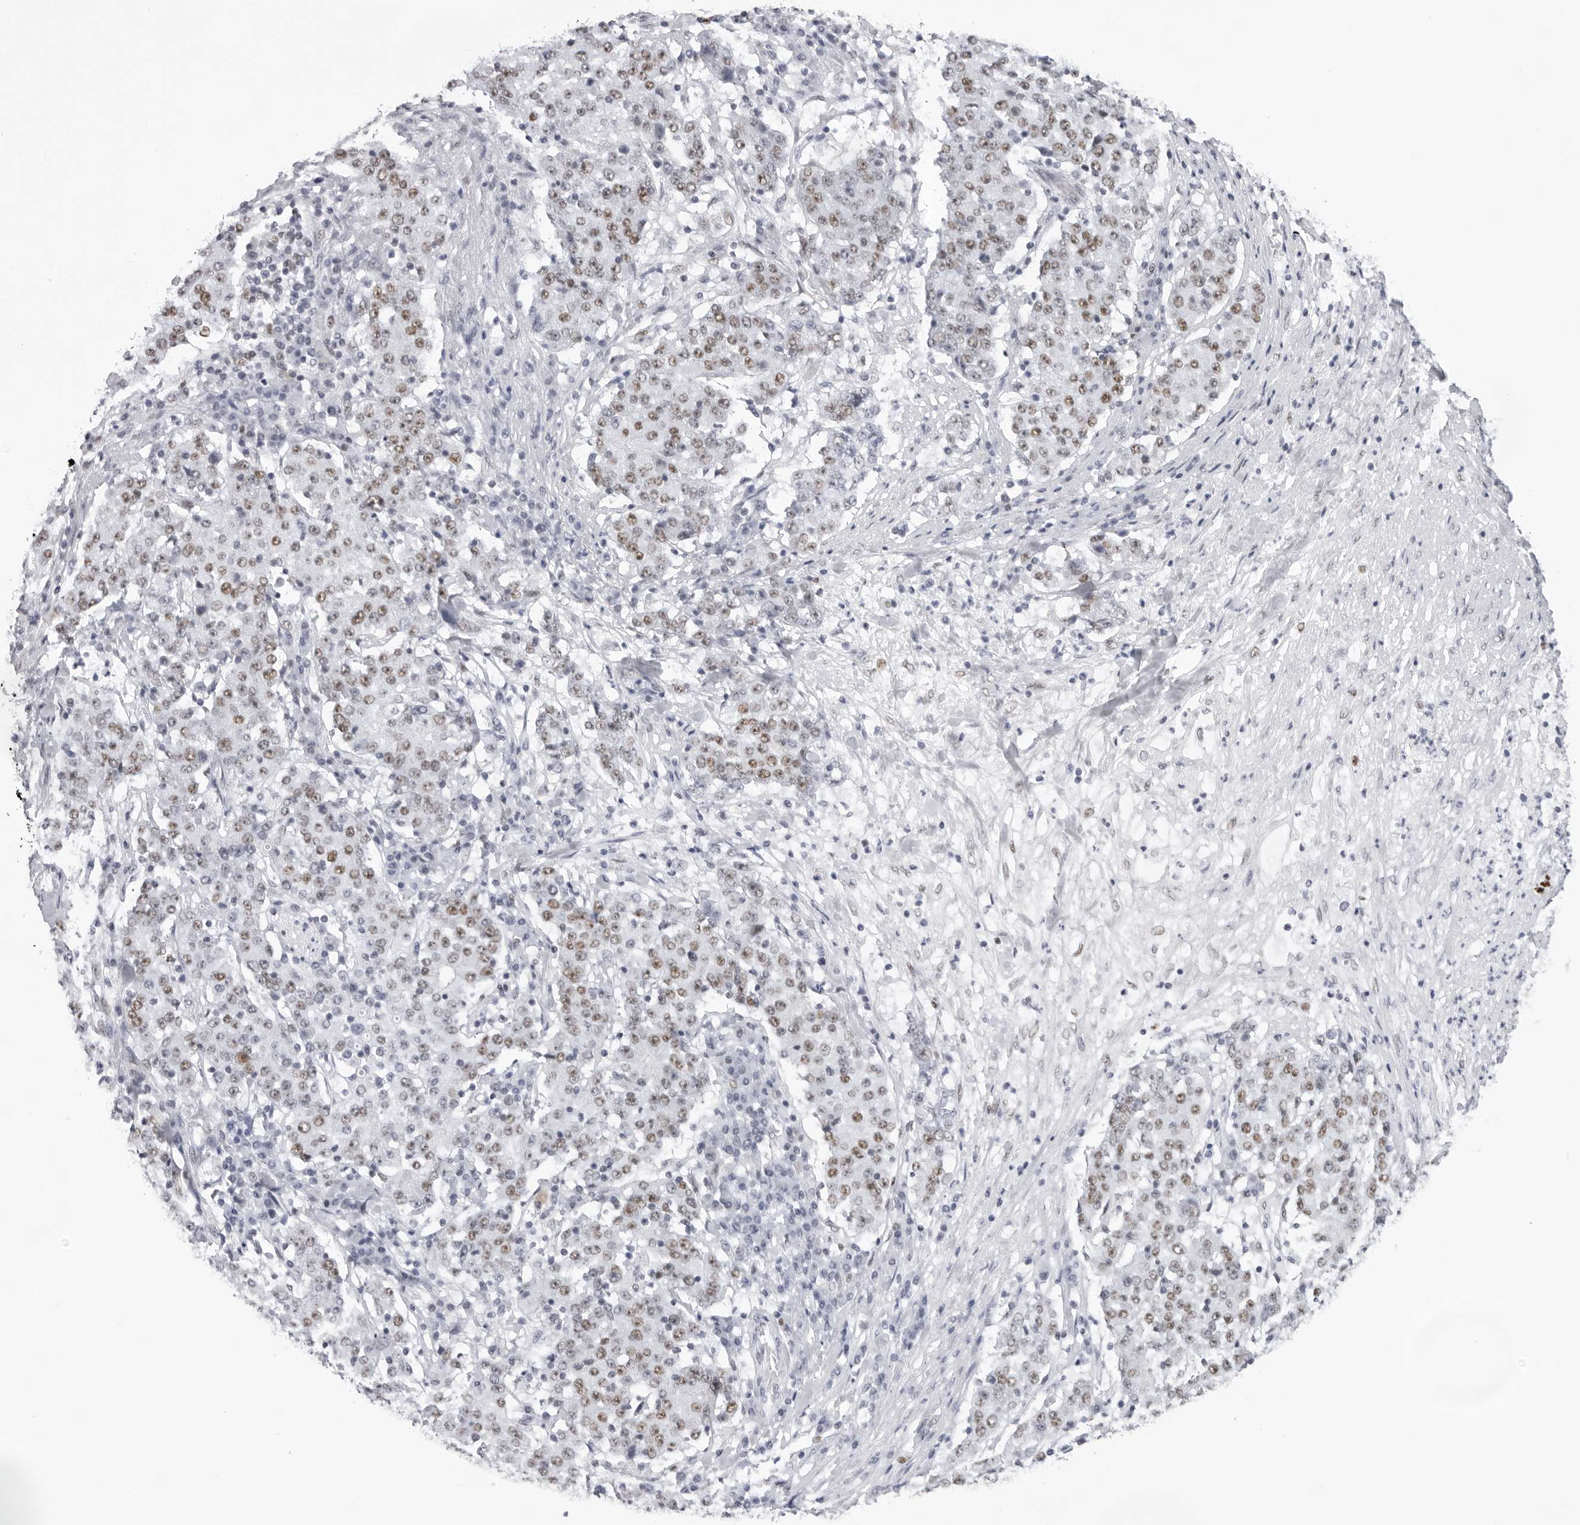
{"staining": {"intensity": "weak", "quantity": ">75%", "location": "nuclear"}, "tissue": "stomach cancer", "cell_type": "Tumor cells", "image_type": "cancer", "snomed": [{"axis": "morphology", "description": "Adenocarcinoma, NOS"}, {"axis": "topography", "description": "Stomach"}], "caption": "Stomach adenocarcinoma tissue displays weak nuclear positivity in approximately >75% of tumor cells, visualized by immunohistochemistry.", "gene": "IRF2BP2", "patient": {"sex": "male", "age": 59}}